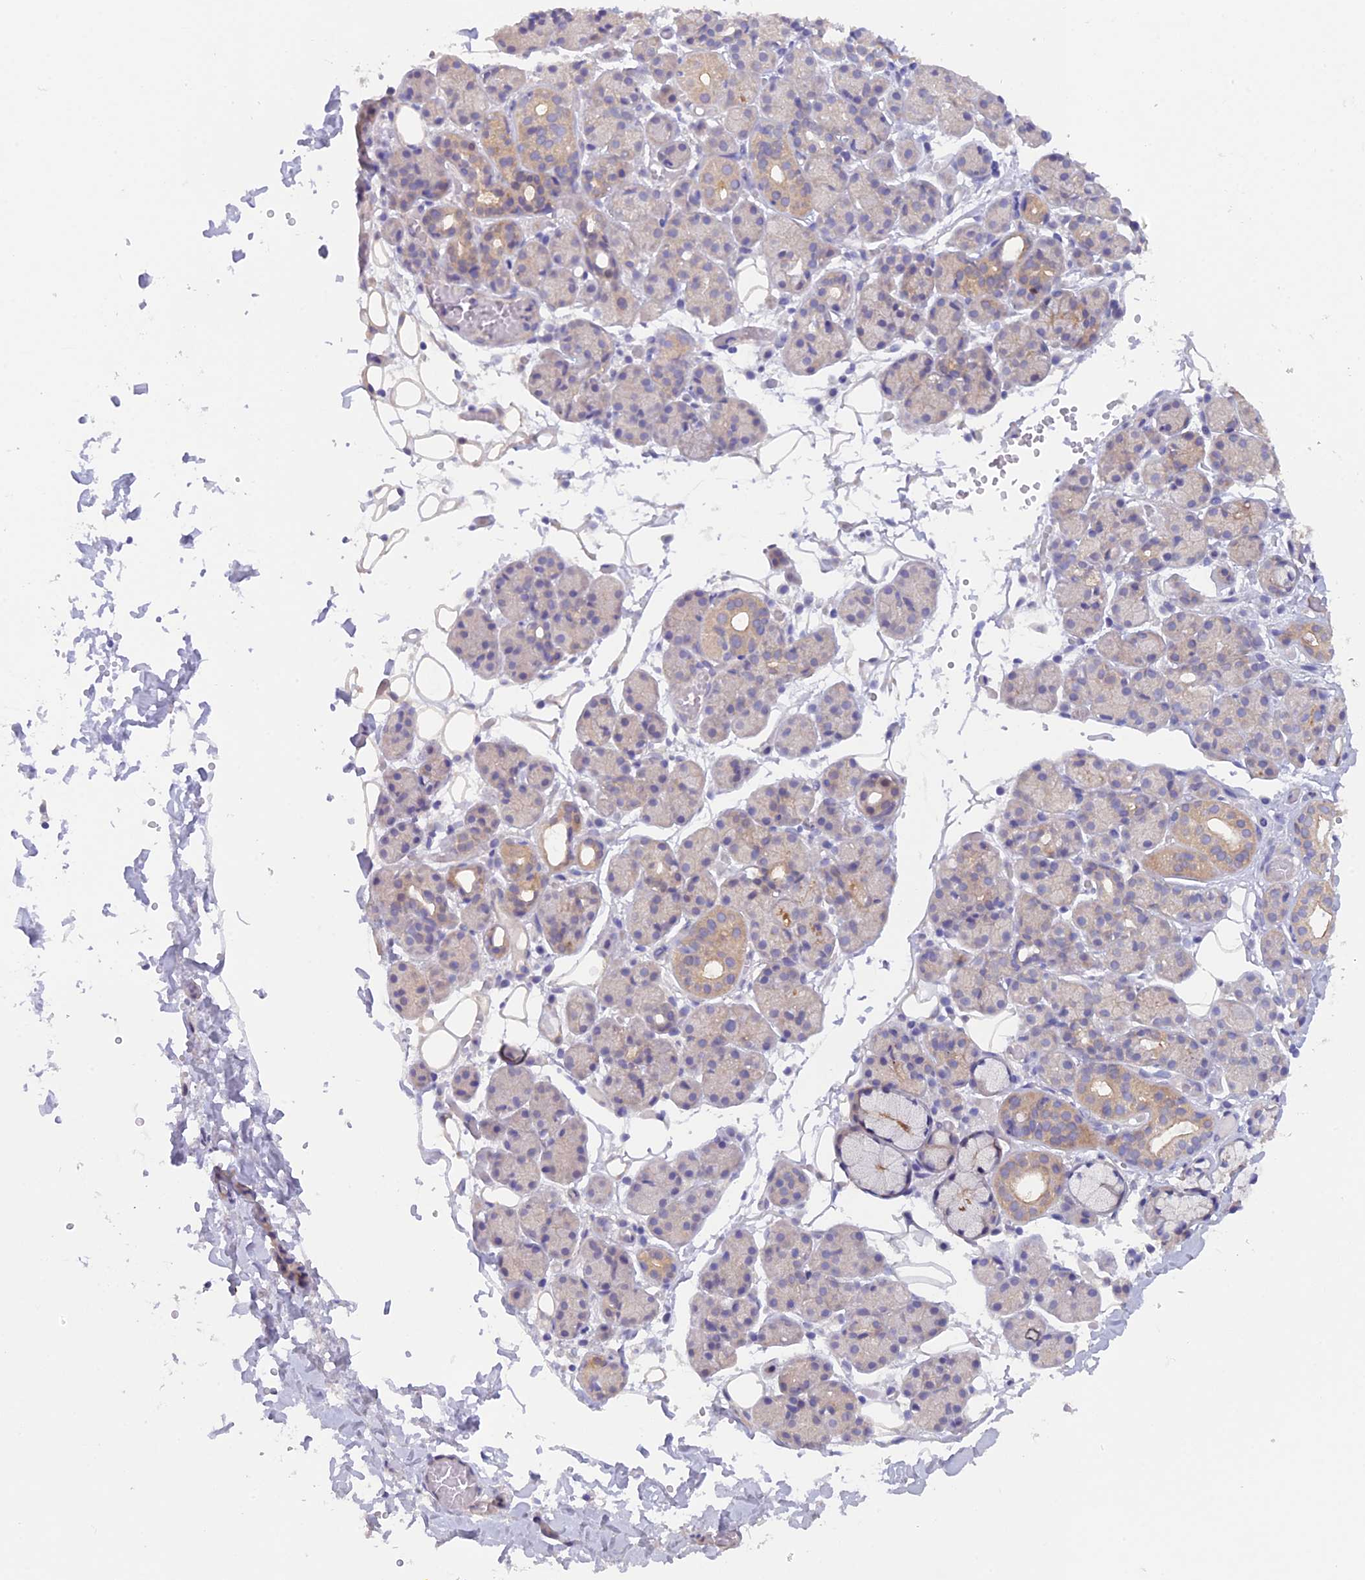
{"staining": {"intensity": "weak", "quantity": "<25%", "location": "cytoplasmic/membranous"}, "tissue": "salivary gland", "cell_type": "Glandular cells", "image_type": "normal", "snomed": [{"axis": "morphology", "description": "Normal tissue, NOS"}, {"axis": "topography", "description": "Salivary gland"}], "caption": "Protein analysis of benign salivary gland demonstrates no significant positivity in glandular cells. (DAB (3,3'-diaminobenzidine) immunohistochemistry (IHC) visualized using brightfield microscopy, high magnification).", "gene": "FZR1", "patient": {"sex": "male", "age": 63}}